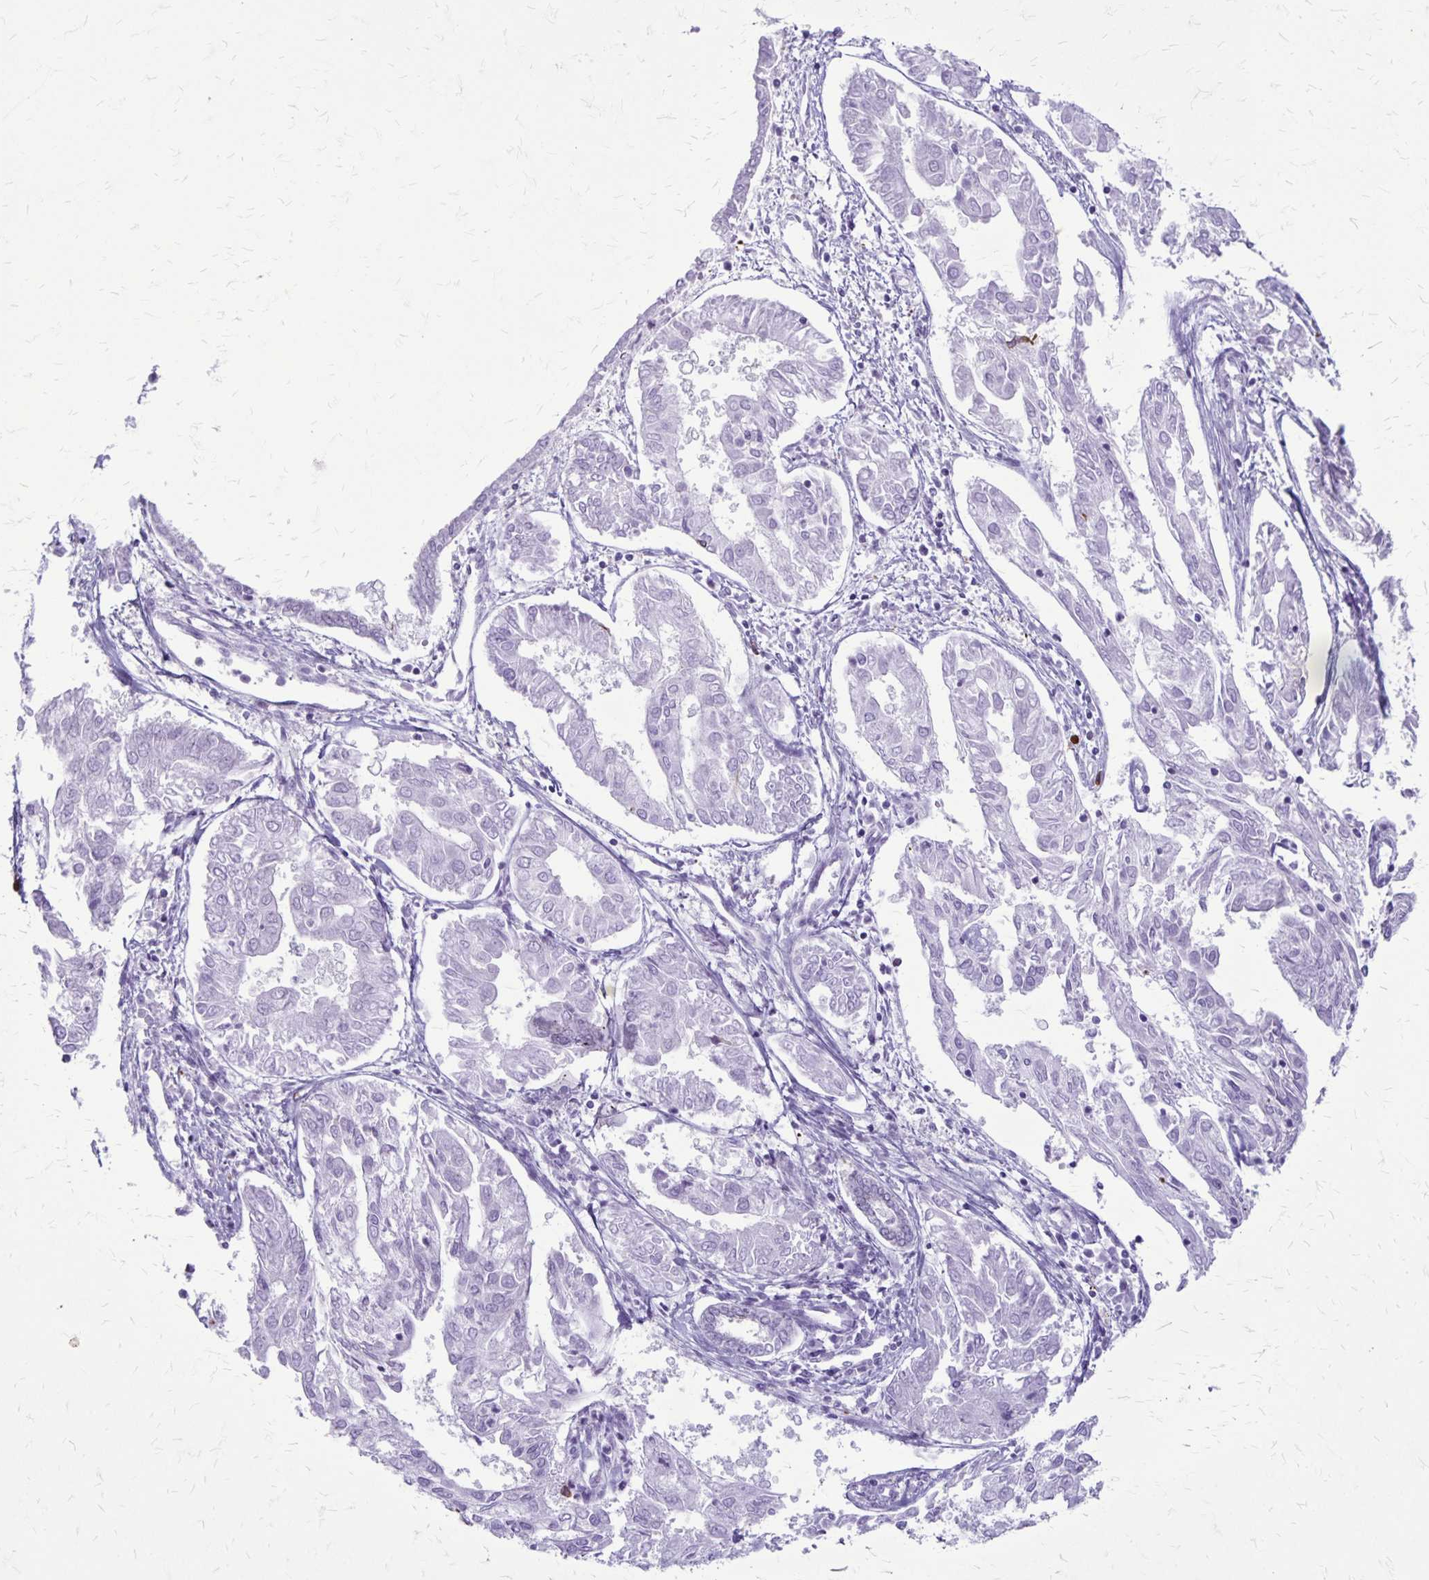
{"staining": {"intensity": "negative", "quantity": "none", "location": "none"}, "tissue": "endometrial cancer", "cell_type": "Tumor cells", "image_type": "cancer", "snomed": [{"axis": "morphology", "description": "Adenocarcinoma, NOS"}, {"axis": "topography", "description": "Endometrium"}], "caption": "An IHC histopathology image of endometrial cancer is shown. There is no staining in tumor cells of endometrial cancer. (Stains: DAB immunohistochemistry (IHC) with hematoxylin counter stain, Microscopy: brightfield microscopy at high magnification).", "gene": "RTN1", "patient": {"sex": "female", "age": 68}}